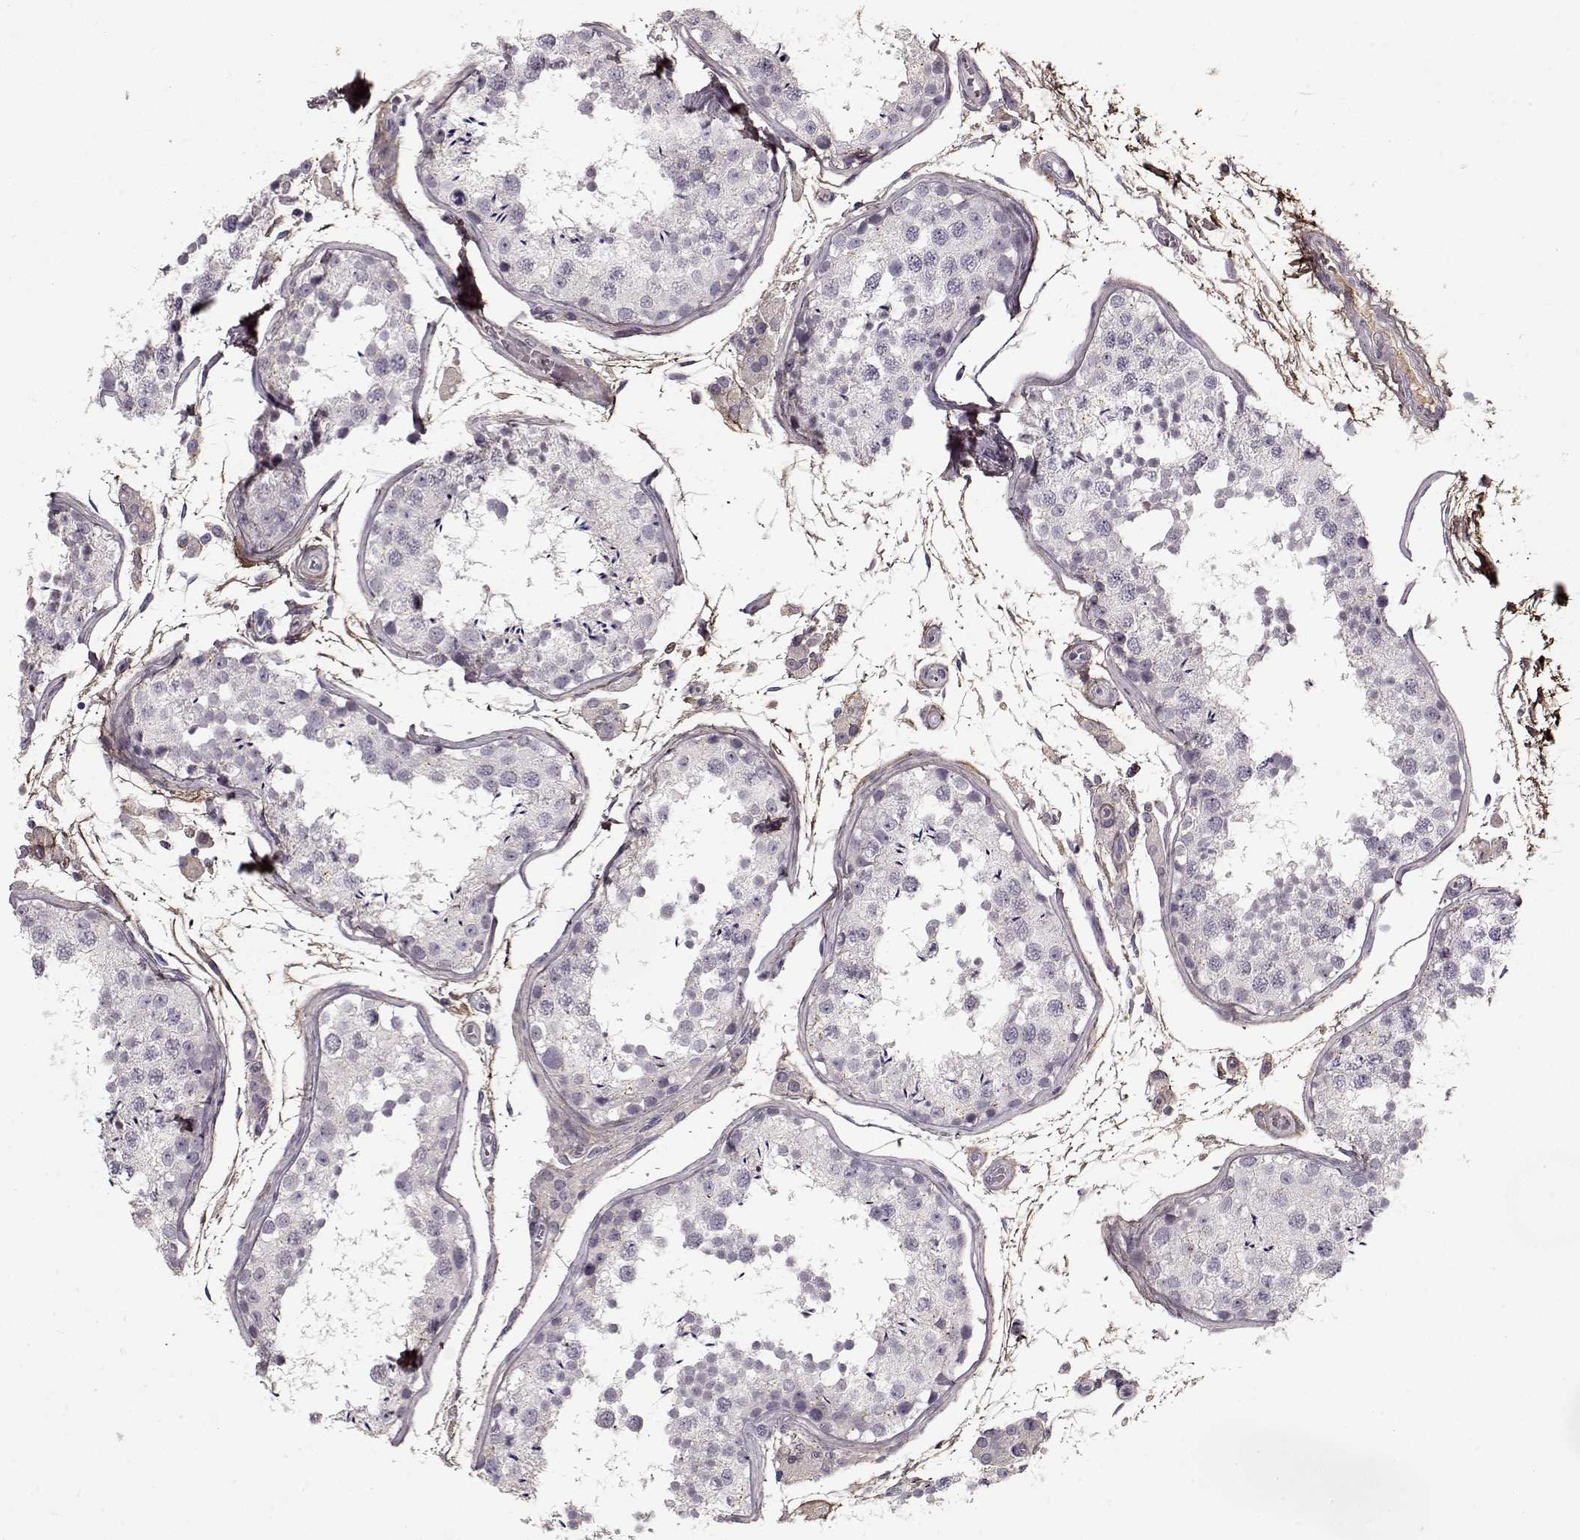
{"staining": {"intensity": "negative", "quantity": "none", "location": "none"}, "tissue": "testis", "cell_type": "Cells in seminiferous ducts", "image_type": "normal", "snomed": [{"axis": "morphology", "description": "Normal tissue, NOS"}, {"axis": "topography", "description": "Testis"}], "caption": "Protein analysis of unremarkable testis reveals no significant positivity in cells in seminiferous ducts. (DAB immunohistochemistry with hematoxylin counter stain).", "gene": "LUM", "patient": {"sex": "male", "age": 29}}